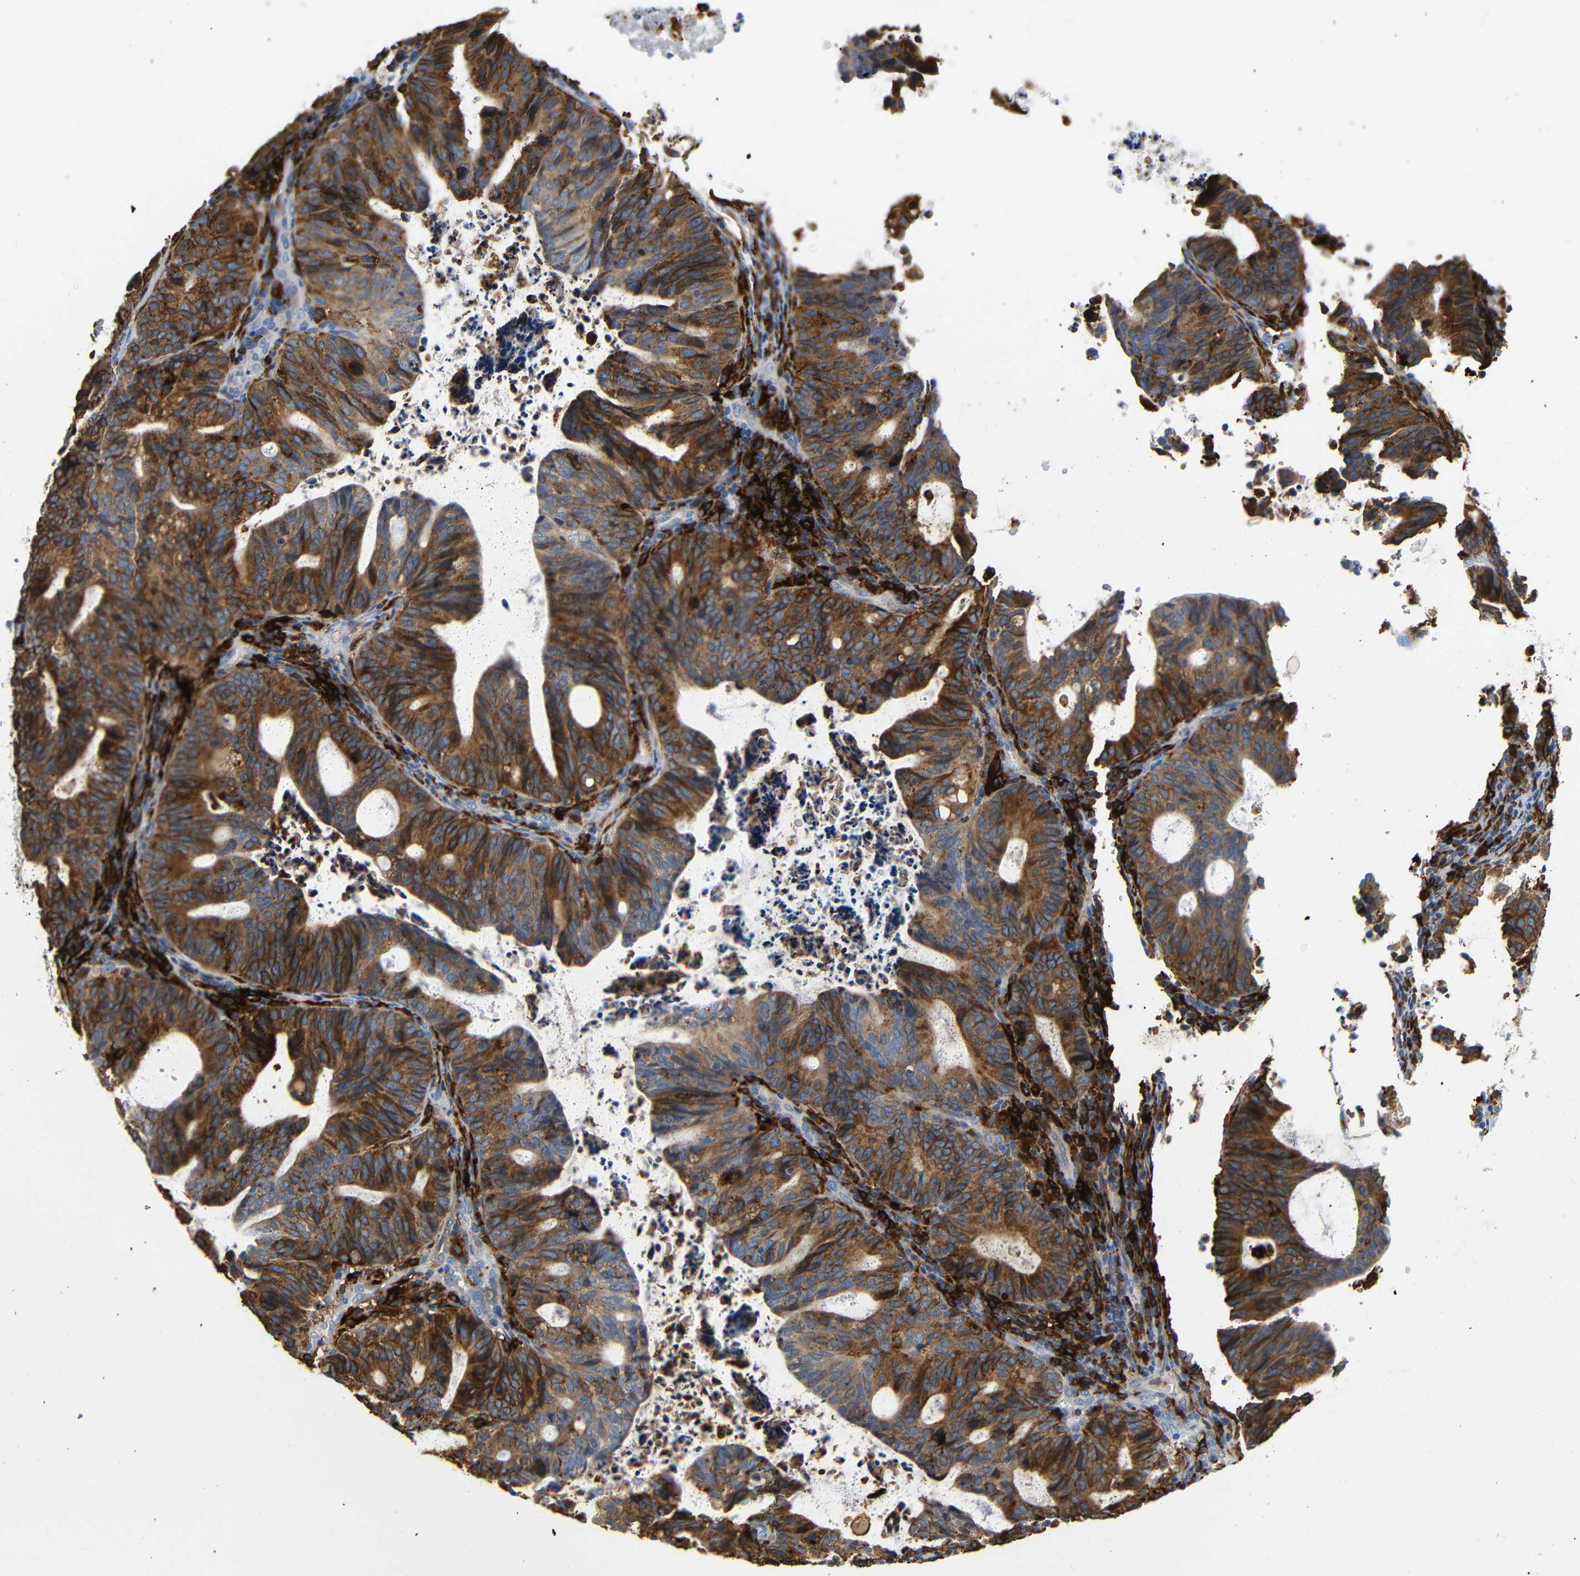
{"staining": {"intensity": "strong", "quantity": ">75%", "location": "cytoplasmic/membranous"}, "tissue": "endometrial cancer", "cell_type": "Tumor cells", "image_type": "cancer", "snomed": [{"axis": "morphology", "description": "Adenocarcinoma, NOS"}, {"axis": "topography", "description": "Uterus"}], "caption": "IHC (DAB (3,3'-diaminobenzidine)) staining of endometrial cancer (adenocarcinoma) demonstrates strong cytoplasmic/membranous protein expression in approximately >75% of tumor cells.", "gene": "HLA-DQB1", "patient": {"sex": "female", "age": 83}}